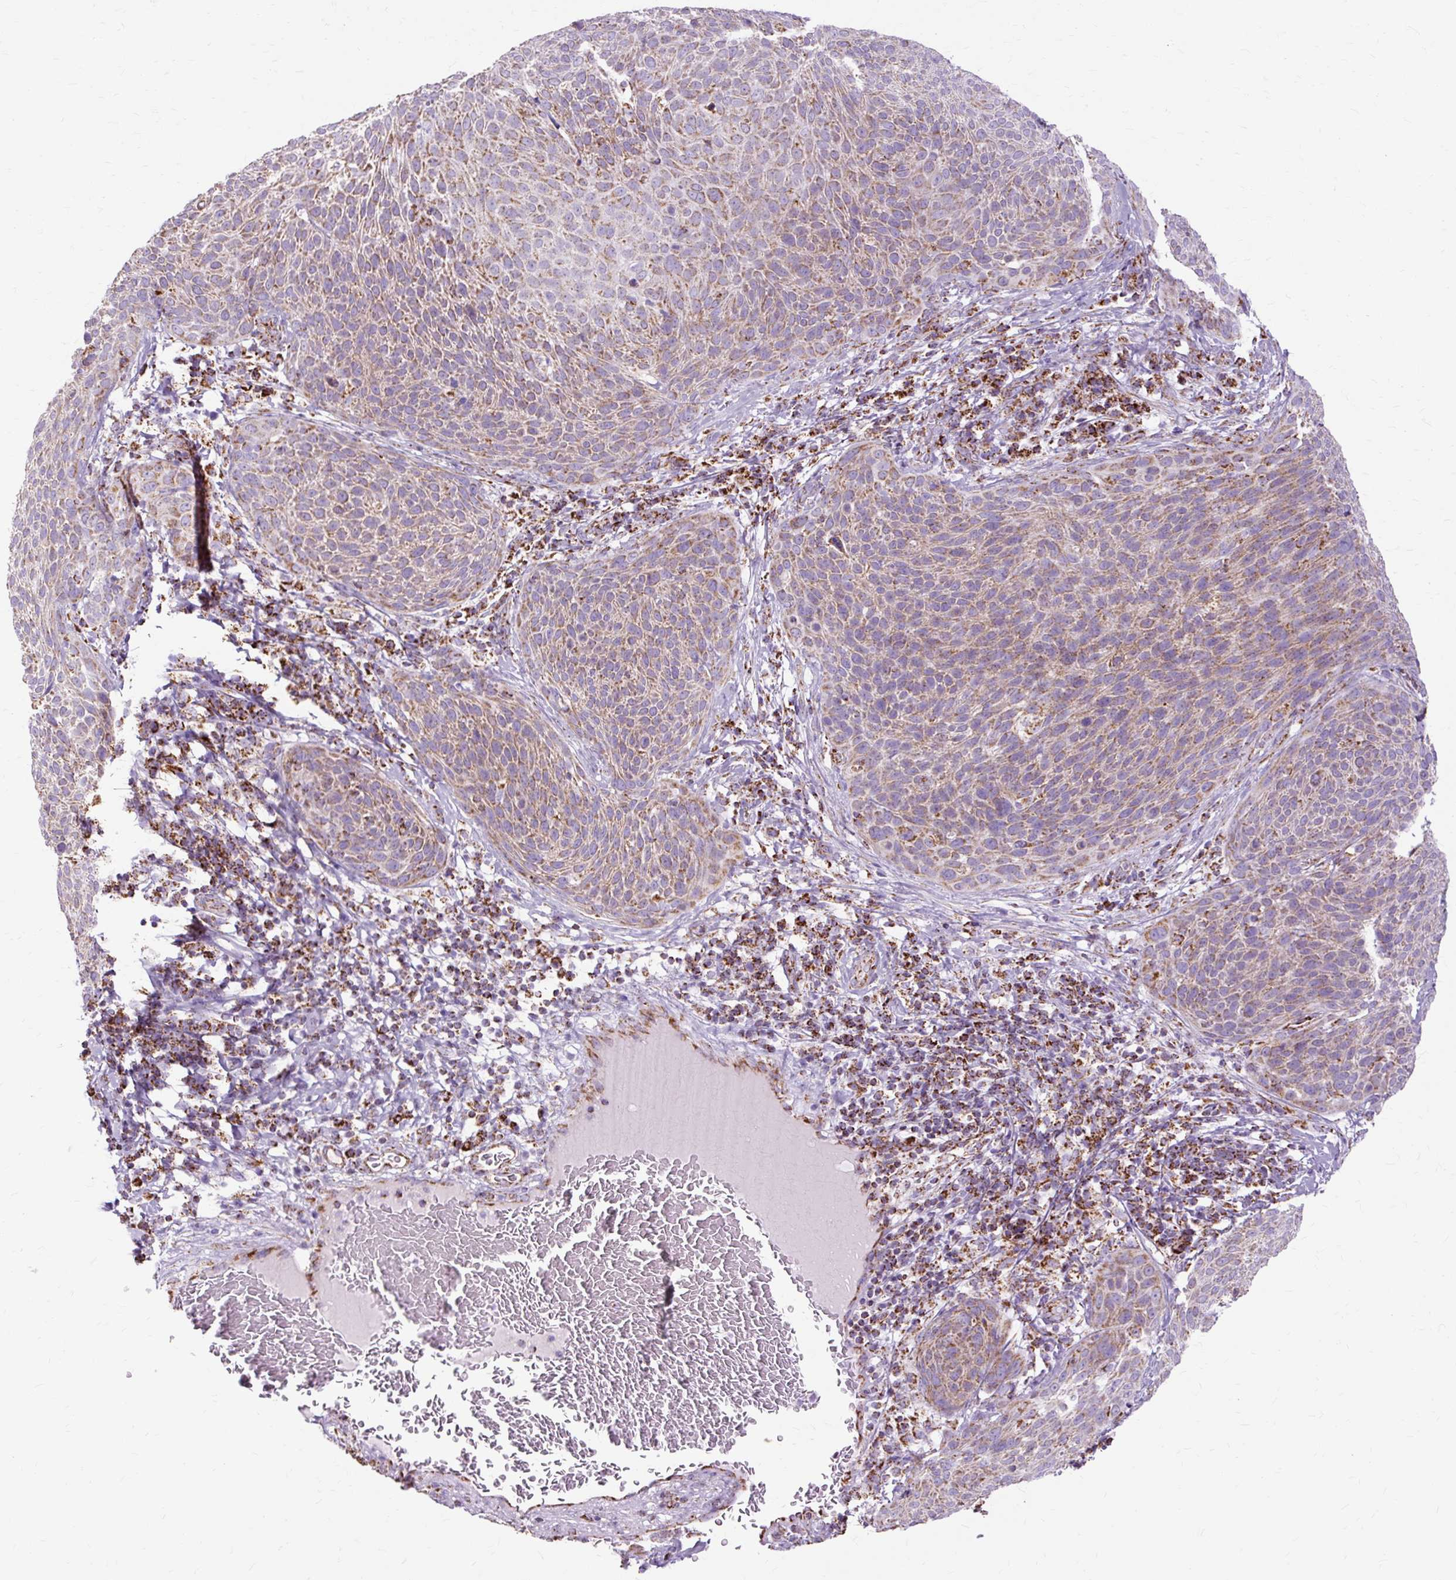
{"staining": {"intensity": "moderate", "quantity": ">75%", "location": "cytoplasmic/membranous"}, "tissue": "cervical cancer", "cell_type": "Tumor cells", "image_type": "cancer", "snomed": [{"axis": "morphology", "description": "Squamous cell carcinoma, NOS"}, {"axis": "topography", "description": "Cervix"}], "caption": "Cervical squamous cell carcinoma stained with IHC shows moderate cytoplasmic/membranous expression in about >75% of tumor cells.", "gene": "DLAT", "patient": {"sex": "female", "age": 31}}